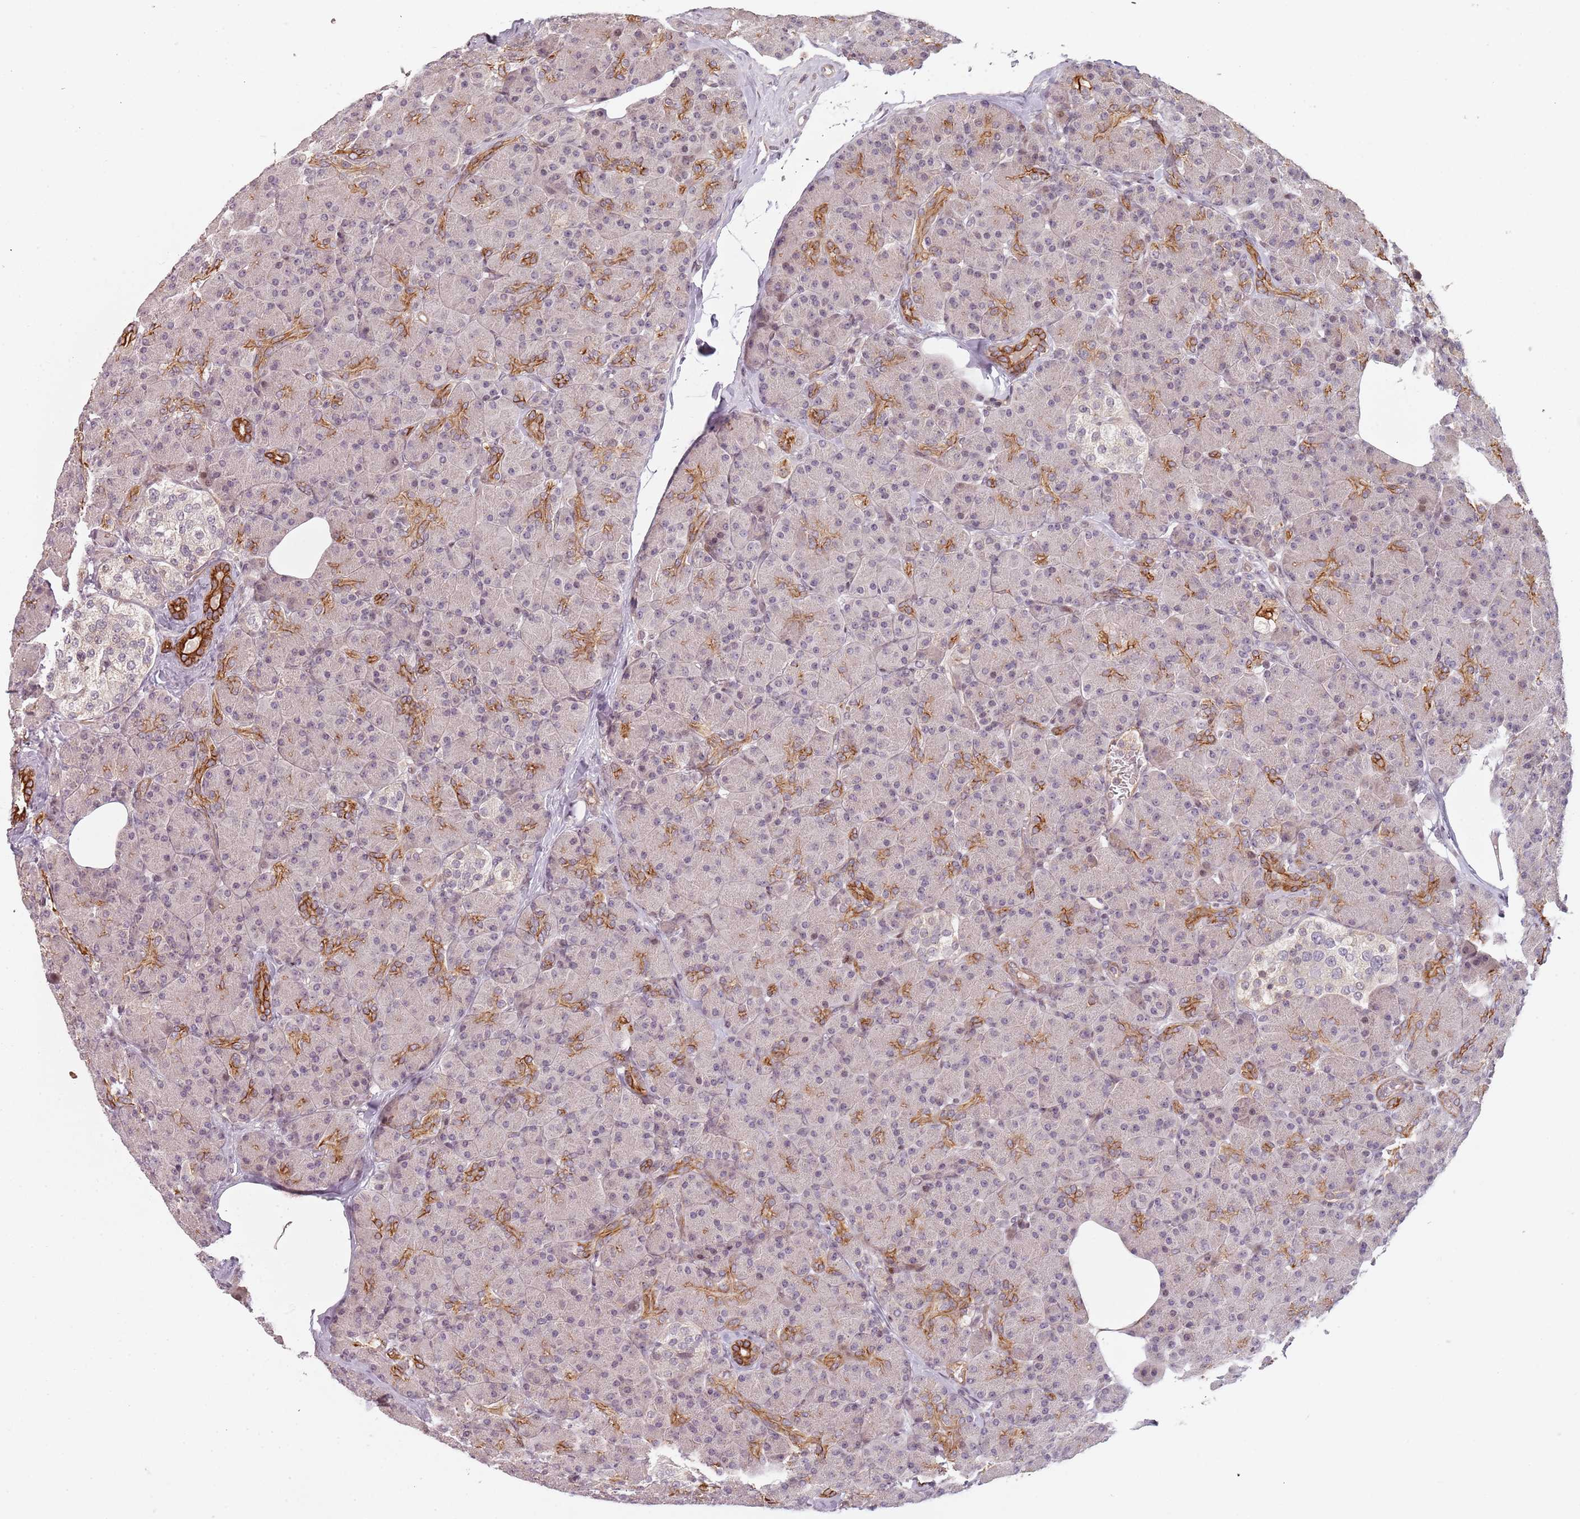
{"staining": {"intensity": "strong", "quantity": "25%-75%", "location": "cytoplasmic/membranous"}, "tissue": "pancreas", "cell_type": "Exocrine glandular cells", "image_type": "normal", "snomed": [{"axis": "morphology", "description": "Normal tissue, NOS"}, {"axis": "topography", "description": "Pancreas"}], "caption": "Strong cytoplasmic/membranous positivity is appreciated in about 25%-75% of exocrine glandular cells in unremarkable pancreas. (DAB IHC with brightfield microscopy, high magnification).", "gene": "RPS6KA2", "patient": {"sex": "female", "age": 43}}